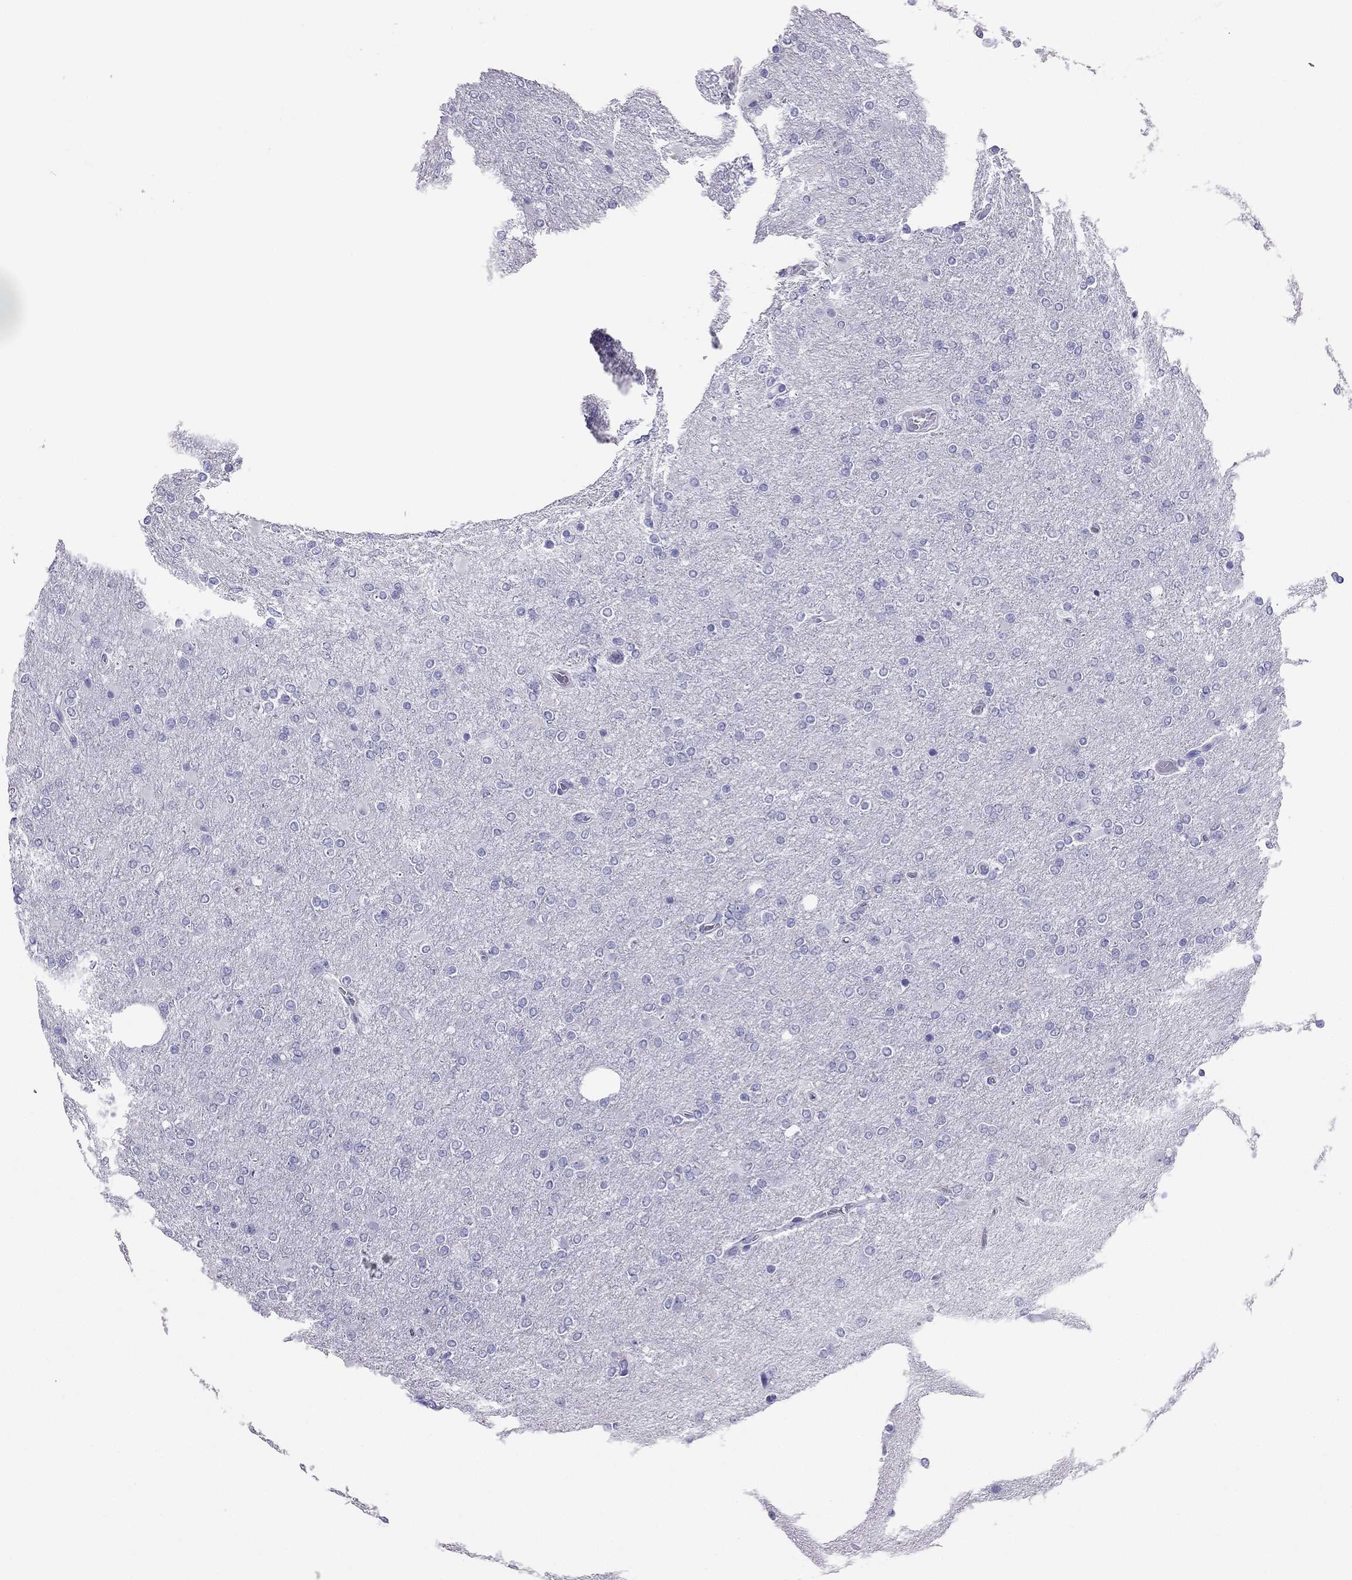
{"staining": {"intensity": "negative", "quantity": "none", "location": "none"}, "tissue": "glioma", "cell_type": "Tumor cells", "image_type": "cancer", "snomed": [{"axis": "morphology", "description": "Glioma, malignant, High grade"}, {"axis": "topography", "description": "Cerebral cortex"}], "caption": "The immunohistochemistry image has no significant staining in tumor cells of glioma tissue. (Stains: DAB immunohistochemistry with hematoxylin counter stain, Microscopy: brightfield microscopy at high magnification).", "gene": "PDE6A", "patient": {"sex": "male", "age": 70}}